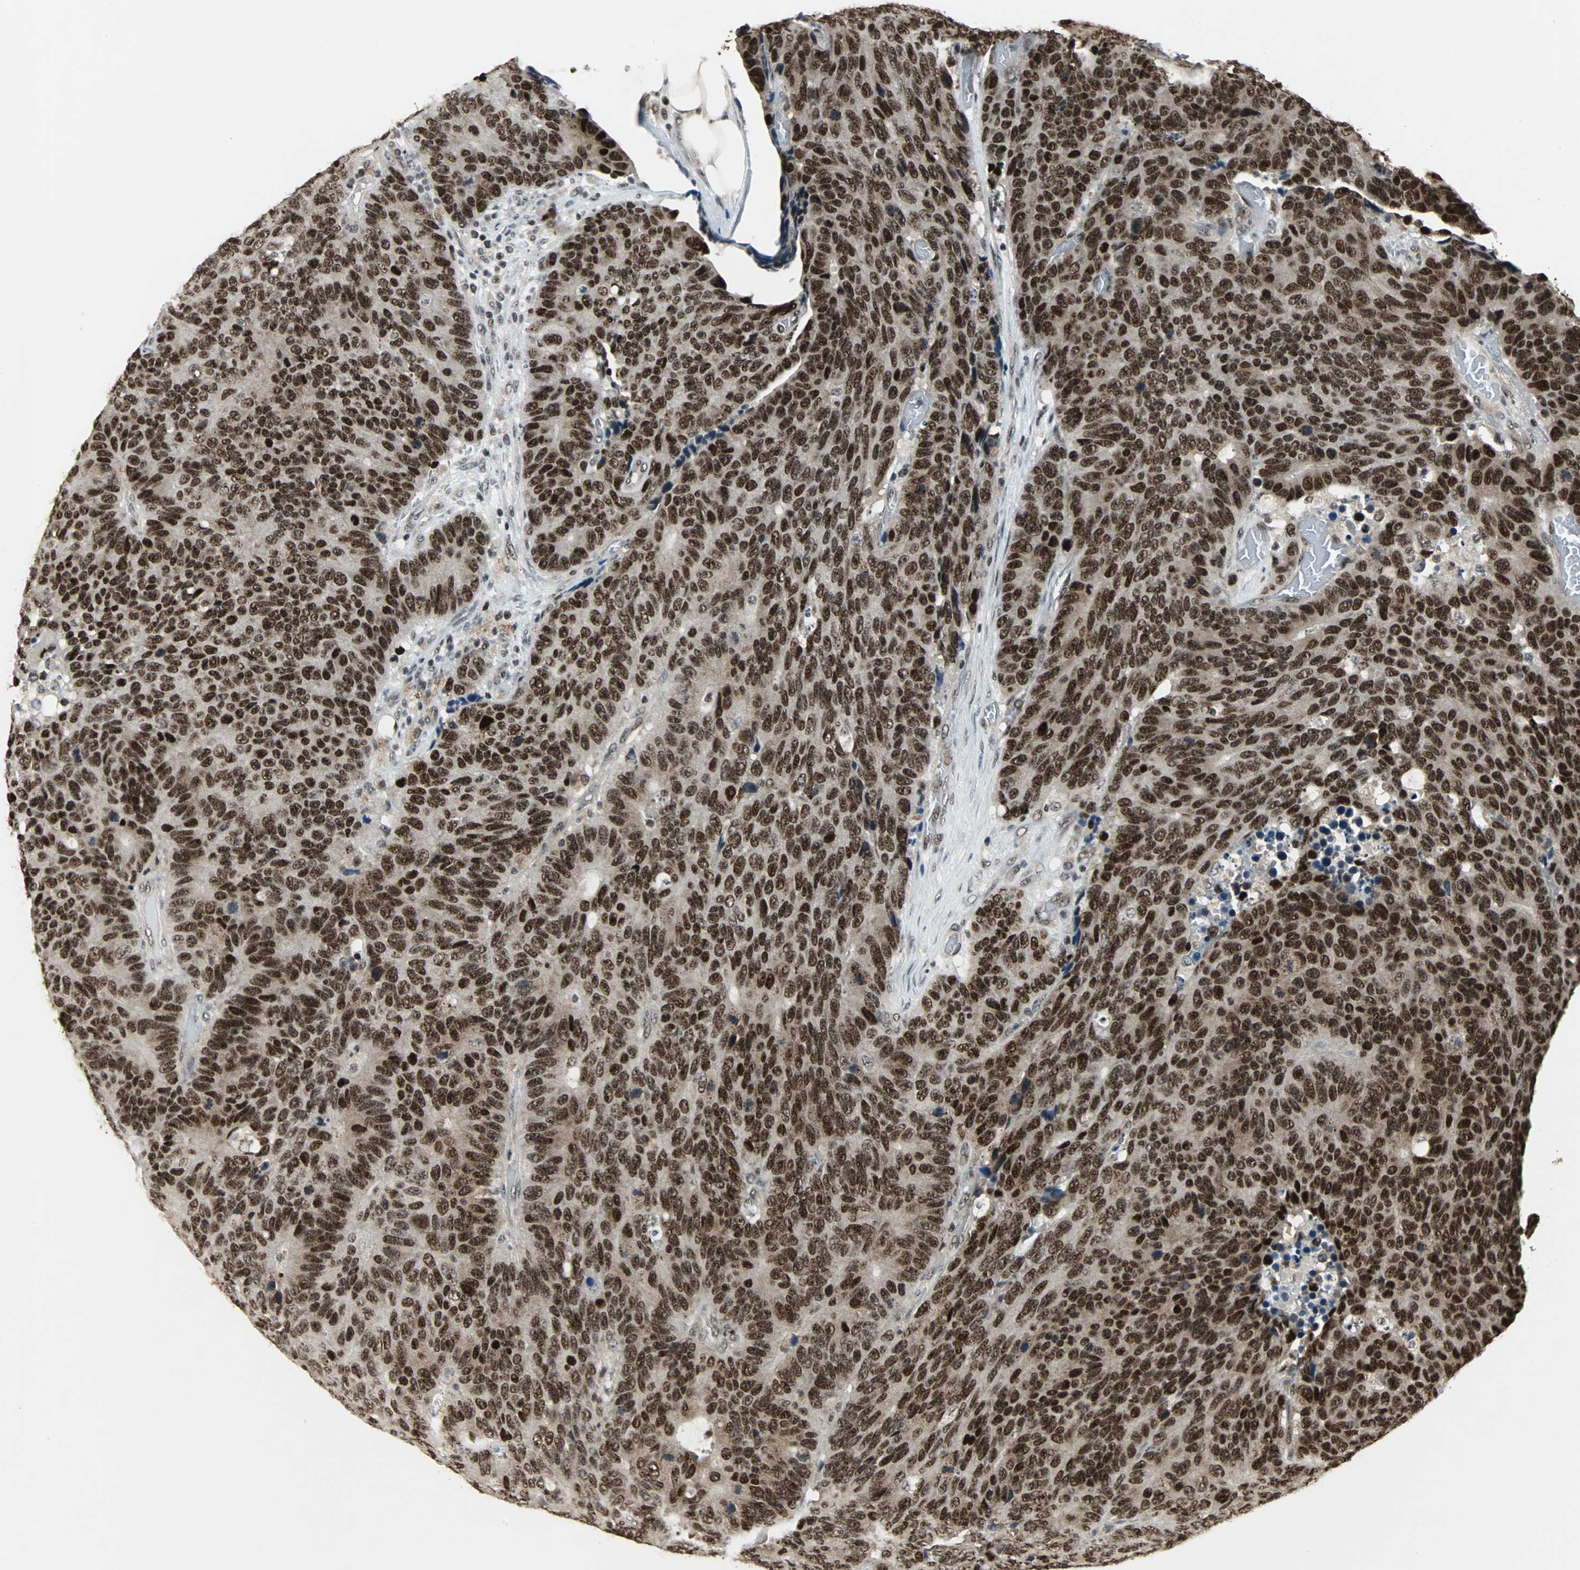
{"staining": {"intensity": "strong", "quantity": ">75%", "location": "nuclear"}, "tissue": "colorectal cancer", "cell_type": "Tumor cells", "image_type": "cancer", "snomed": [{"axis": "morphology", "description": "Adenocarcinoma, NOS"}, {"axis": "topography", "description": "Colon"}], "caption": "DAB (3,3'-diaminobenzidine) immunohistochemical staining of colorectal cancer (adenocarcinoma) demonstrates strong nuclear protein positivity in about >75% of tumor cells. The staining is performed using DAB brown chromogen to label protein expression. The nuclei are counter-stained blue using hematoxylin.", "gene": "MED4", "patient": {"sex": "female", "age": 86}}